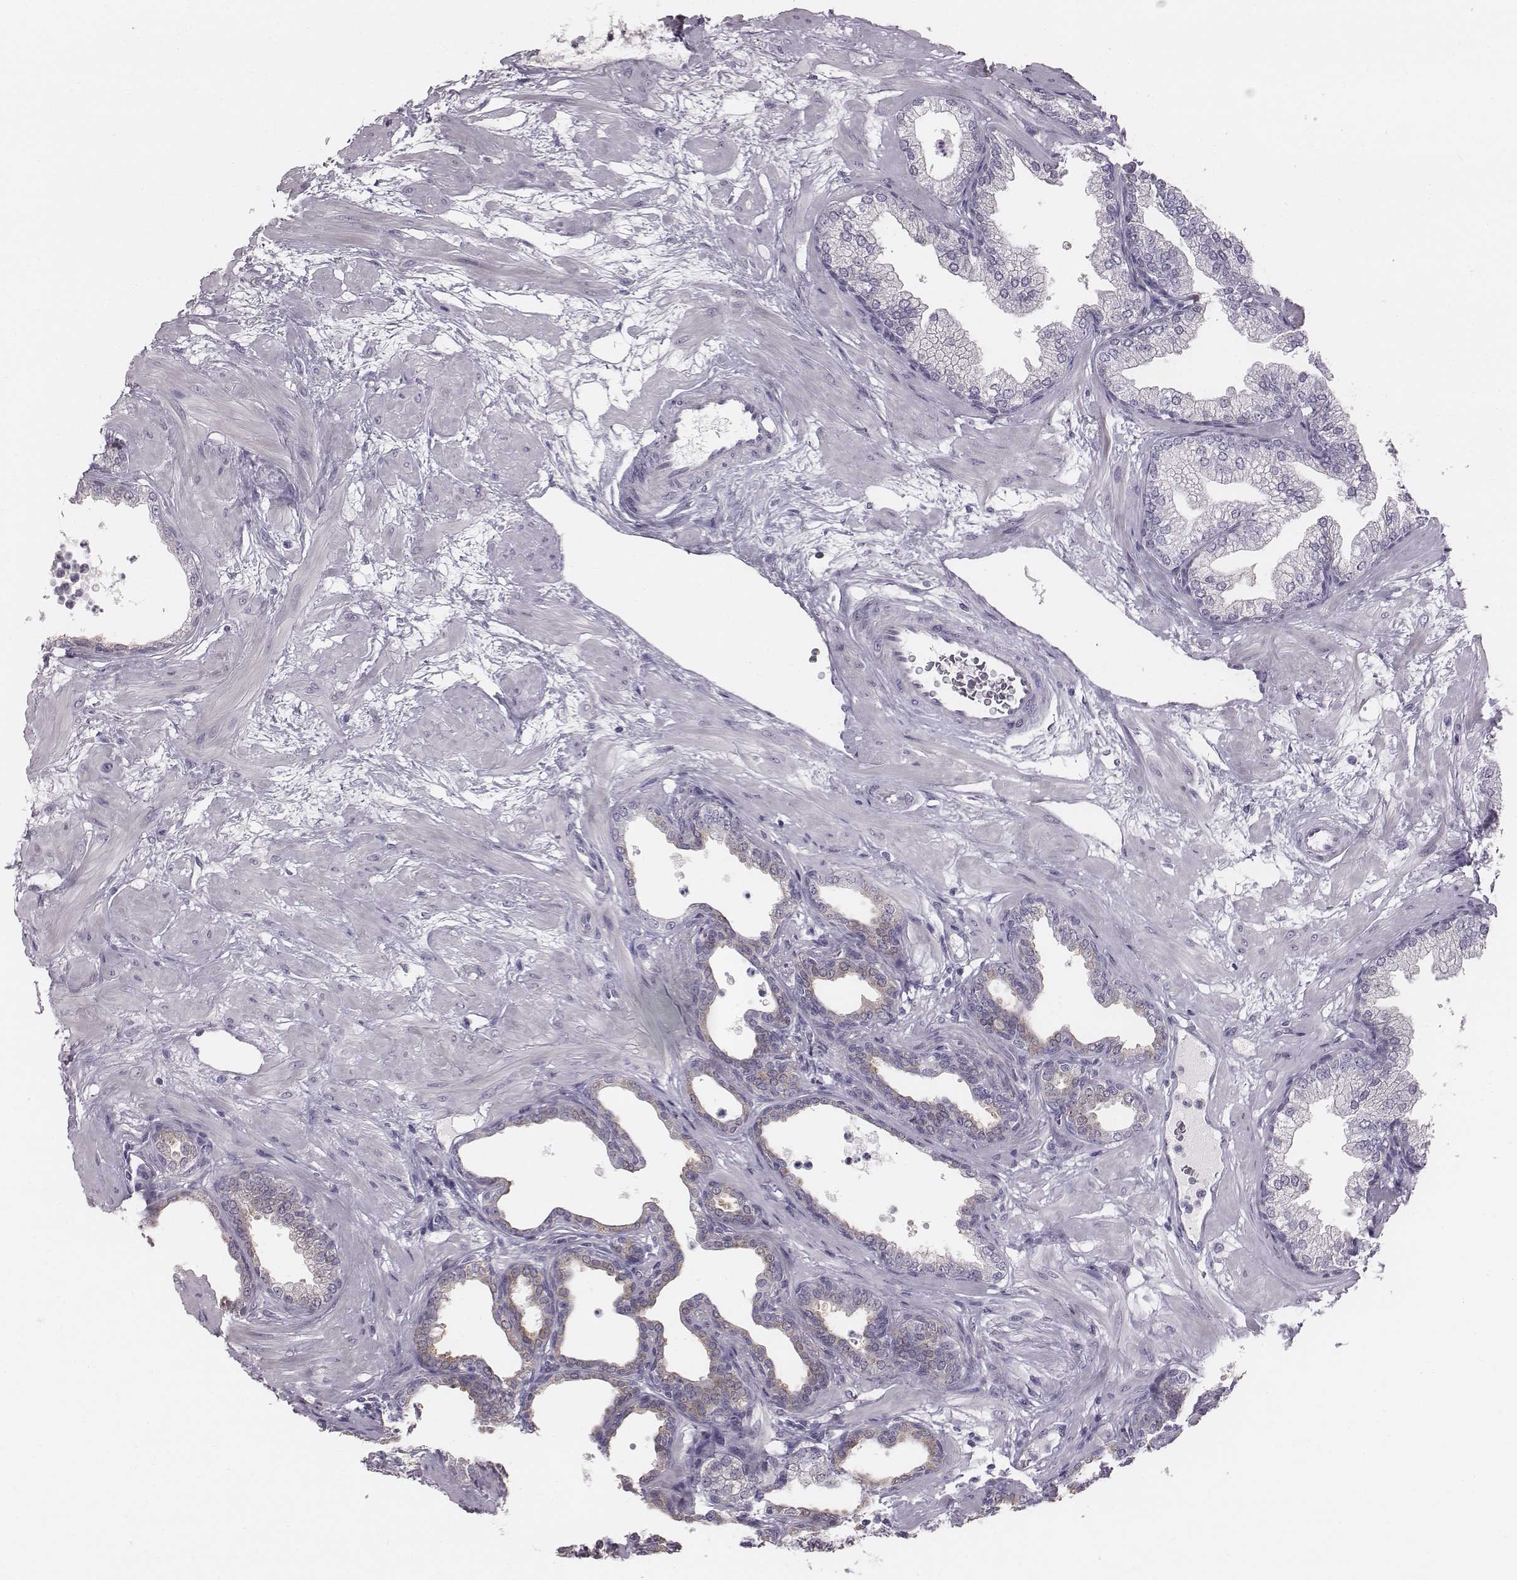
{"staining": {"intensity": "moderate", "quantity": "<25%", "location": "cytoplasmic/membranous"}, "tissue": "prostate", "cell_type": "Glandular cells", "image_type": "normal", "snomed": [{"axis": "morphology", "description": "Normal tissue, NOS"}, {"axis": "topography", "description": "Prostate"}], "caption": "Human prostate stained with a brown dye reveals moderate cytoplasmic/membranous positive positivity in approximately <25% of glandular cells.", "gene": "ENSG00000284762", "patient": {"sex": "male", "age": 37}}